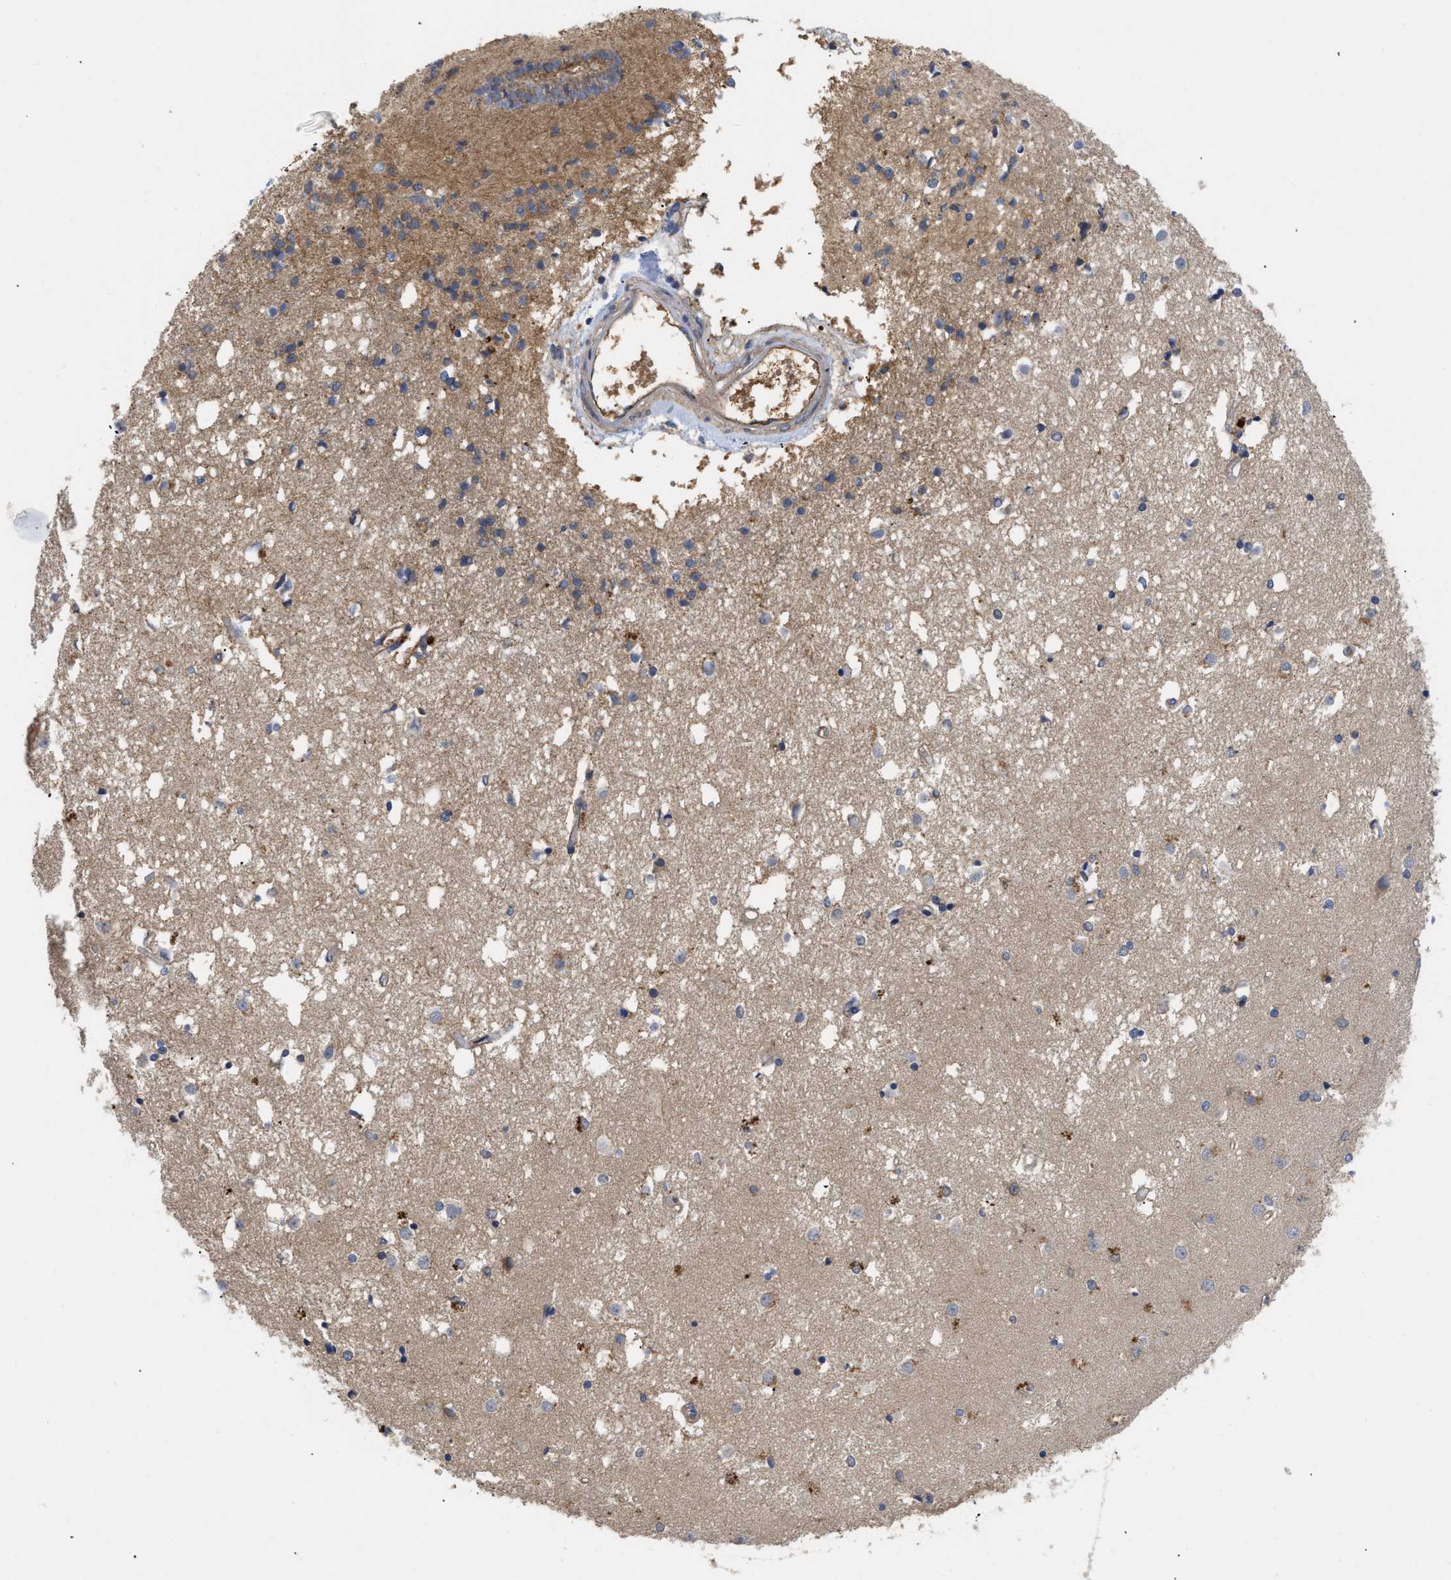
{"staining": {"intensity": "weak", "quantity": "<25%", "location": "cytoplasmic/membranous"}, "tissue": "caudate", "cell_type": "Glial cells", "image_type": "normal", "snomed": [{"axis": "morphology", "description": "Normal tissue, NOS"}, {"axis": "topography", "description": "Lateral ventricle wall"}], "caption": "Glial cells are negative for protein expression in normal human caudate. (Brightfield microscopy of DAB (3,3'-diaminobenzidine) immunohistochemistry at high magnification).", "gene": "RNF216", "patient": {"sex": "male", "age": 45}}